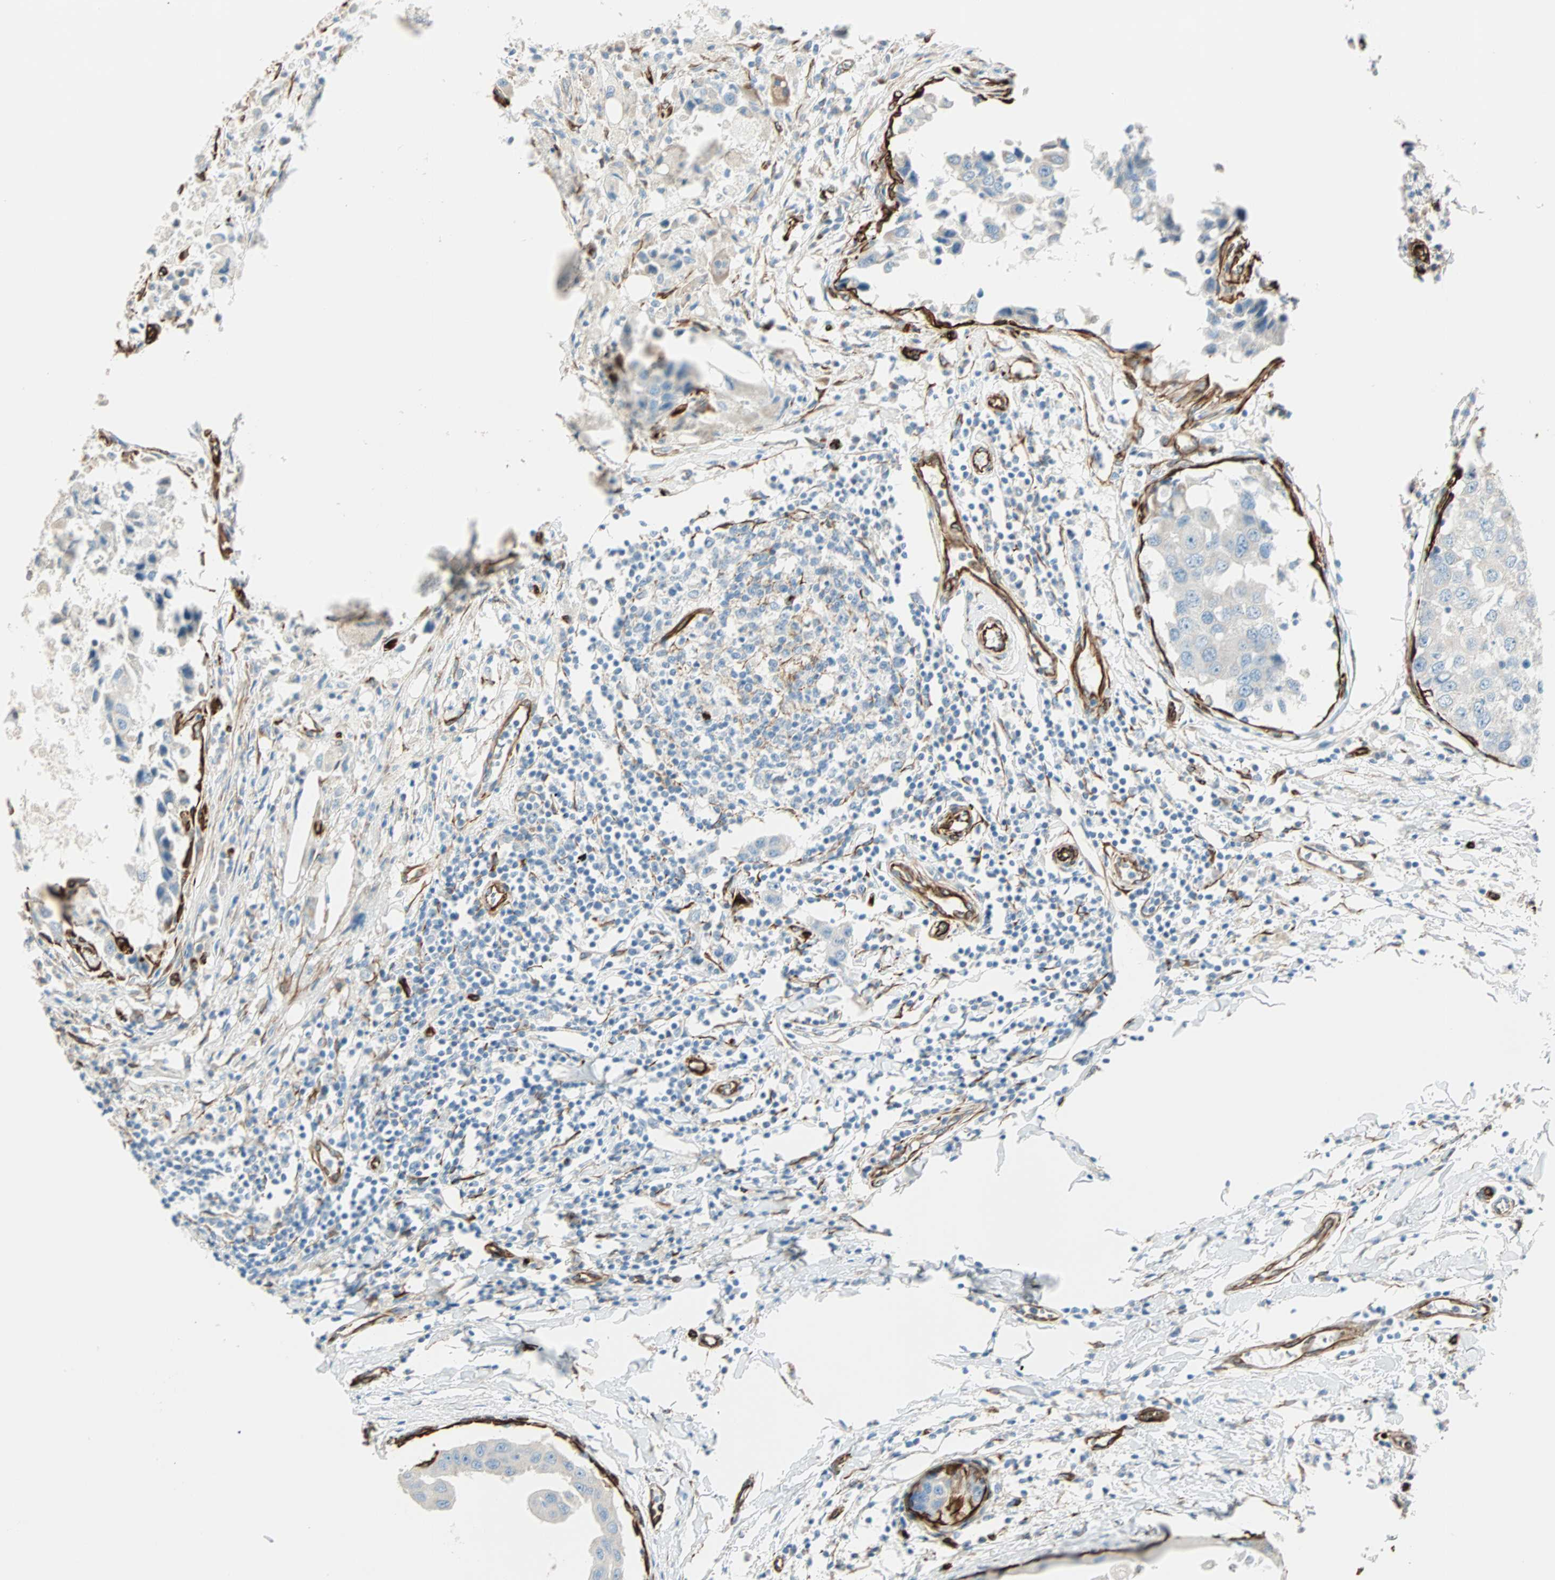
{"staining": {"intensity": "negative", "quantity": "none", "location": "none"}, "tissue": "breast cancer", "cell_type": "Tumor cells", "image_type": "cancer", "snomed": [{"axis": "morphology", "description": "Duct carcinoma"}, {"axis": "topography", "description": "Breast"}], "caption": "DAB immunohistochemical staining of human breast cancer (infiltrating ductal carcinoma) displays no significant positivity in tumor cells. (IHC, brightfield microscopy, high magnification).", "gene": "NES", "patient": {"sex": "female", "age": 27}}